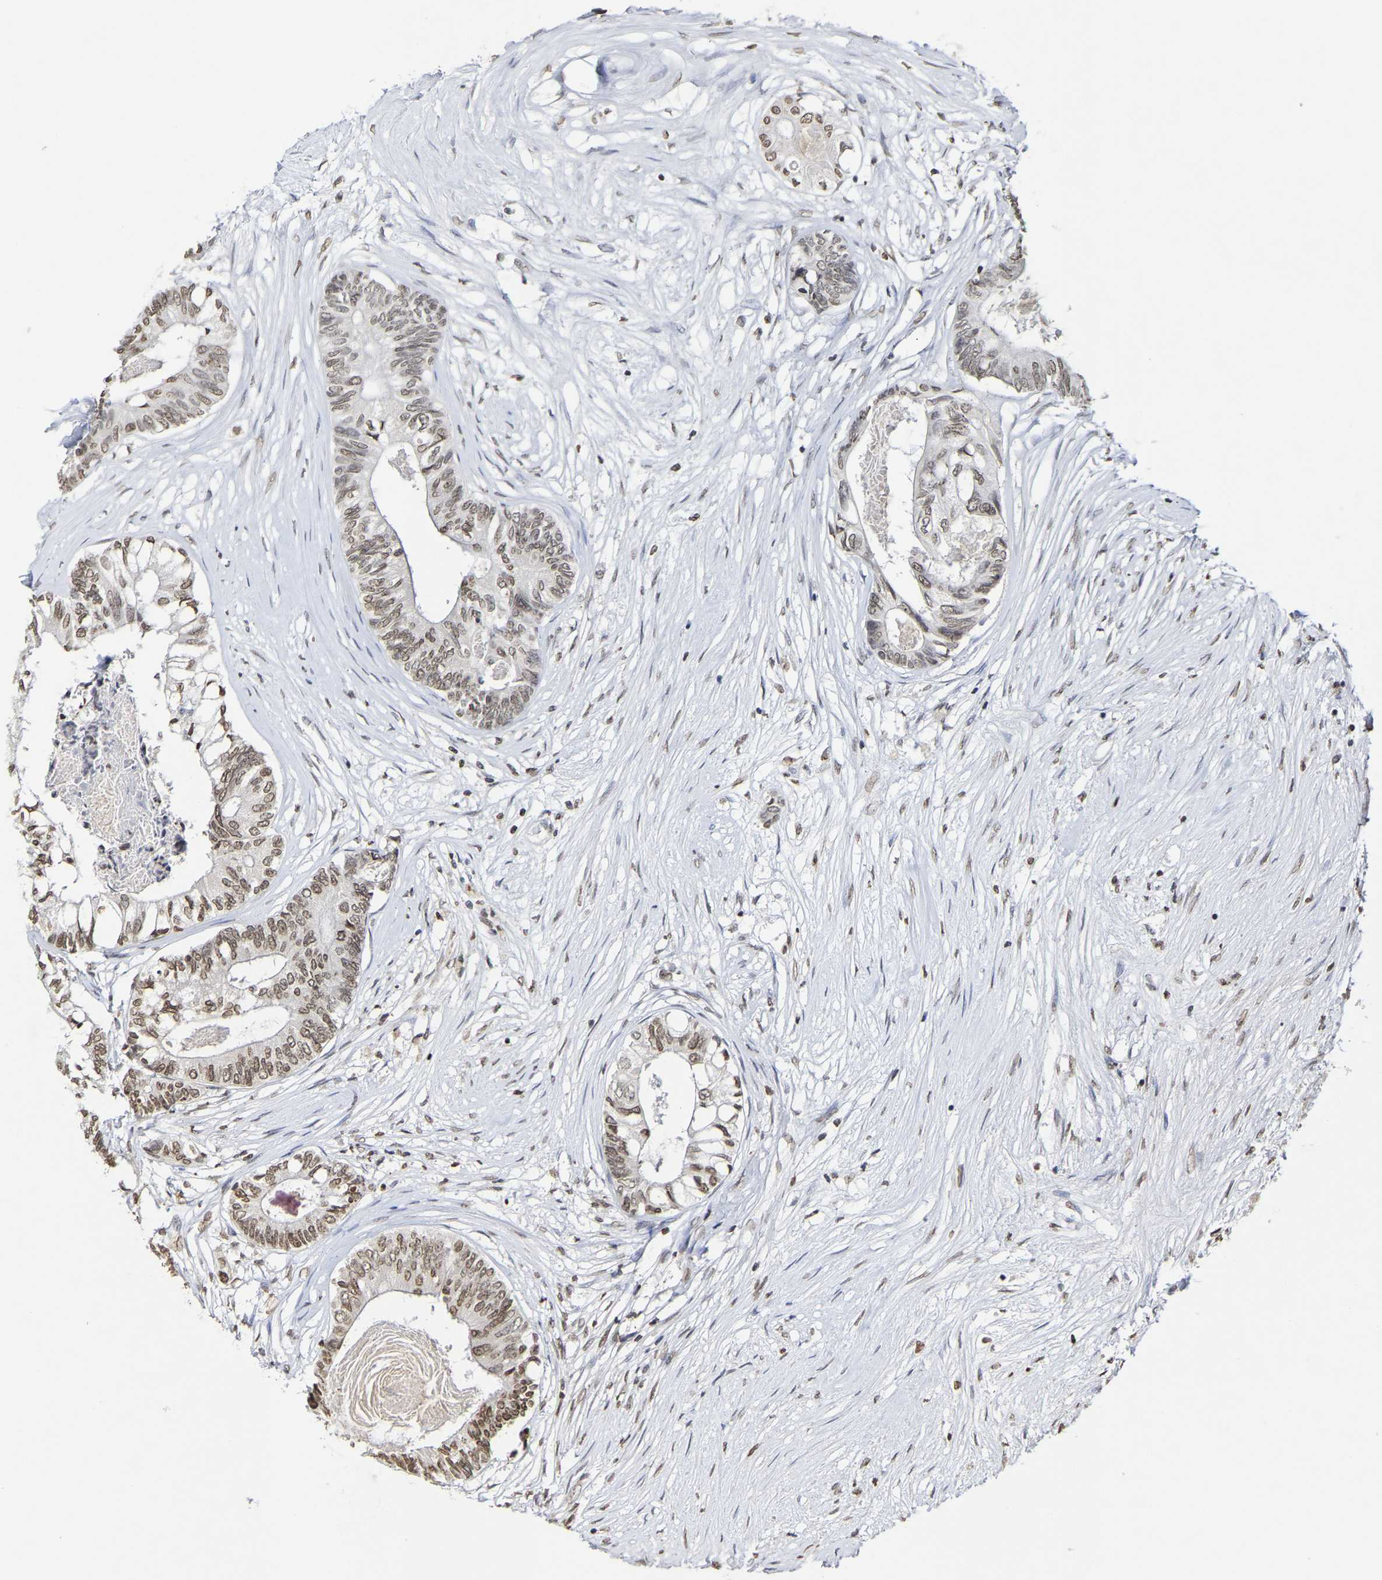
{"staining": {"intensity": "moderate", "quantity": ">75%", "location": "nuclear"}, "tissue": "colorectal cancer", "cell_type": "Tumor cells", "image_type": "cancer", "snomed": [{"axis": "morphology", "description": "Adenocarcinoma, NOS"}, {"axis": "topography", "description": "Rectum"}], "caption": "Immunohistochemical staining of human colorectal cancer demonstrates medium levels of moderate nuclear staining in approximately >75% of tumor cells. (DAB IHC with brightfield microscopy, high magnification).", "gene": "ATF4", "patient": {"sex": "male", "age": 63}}